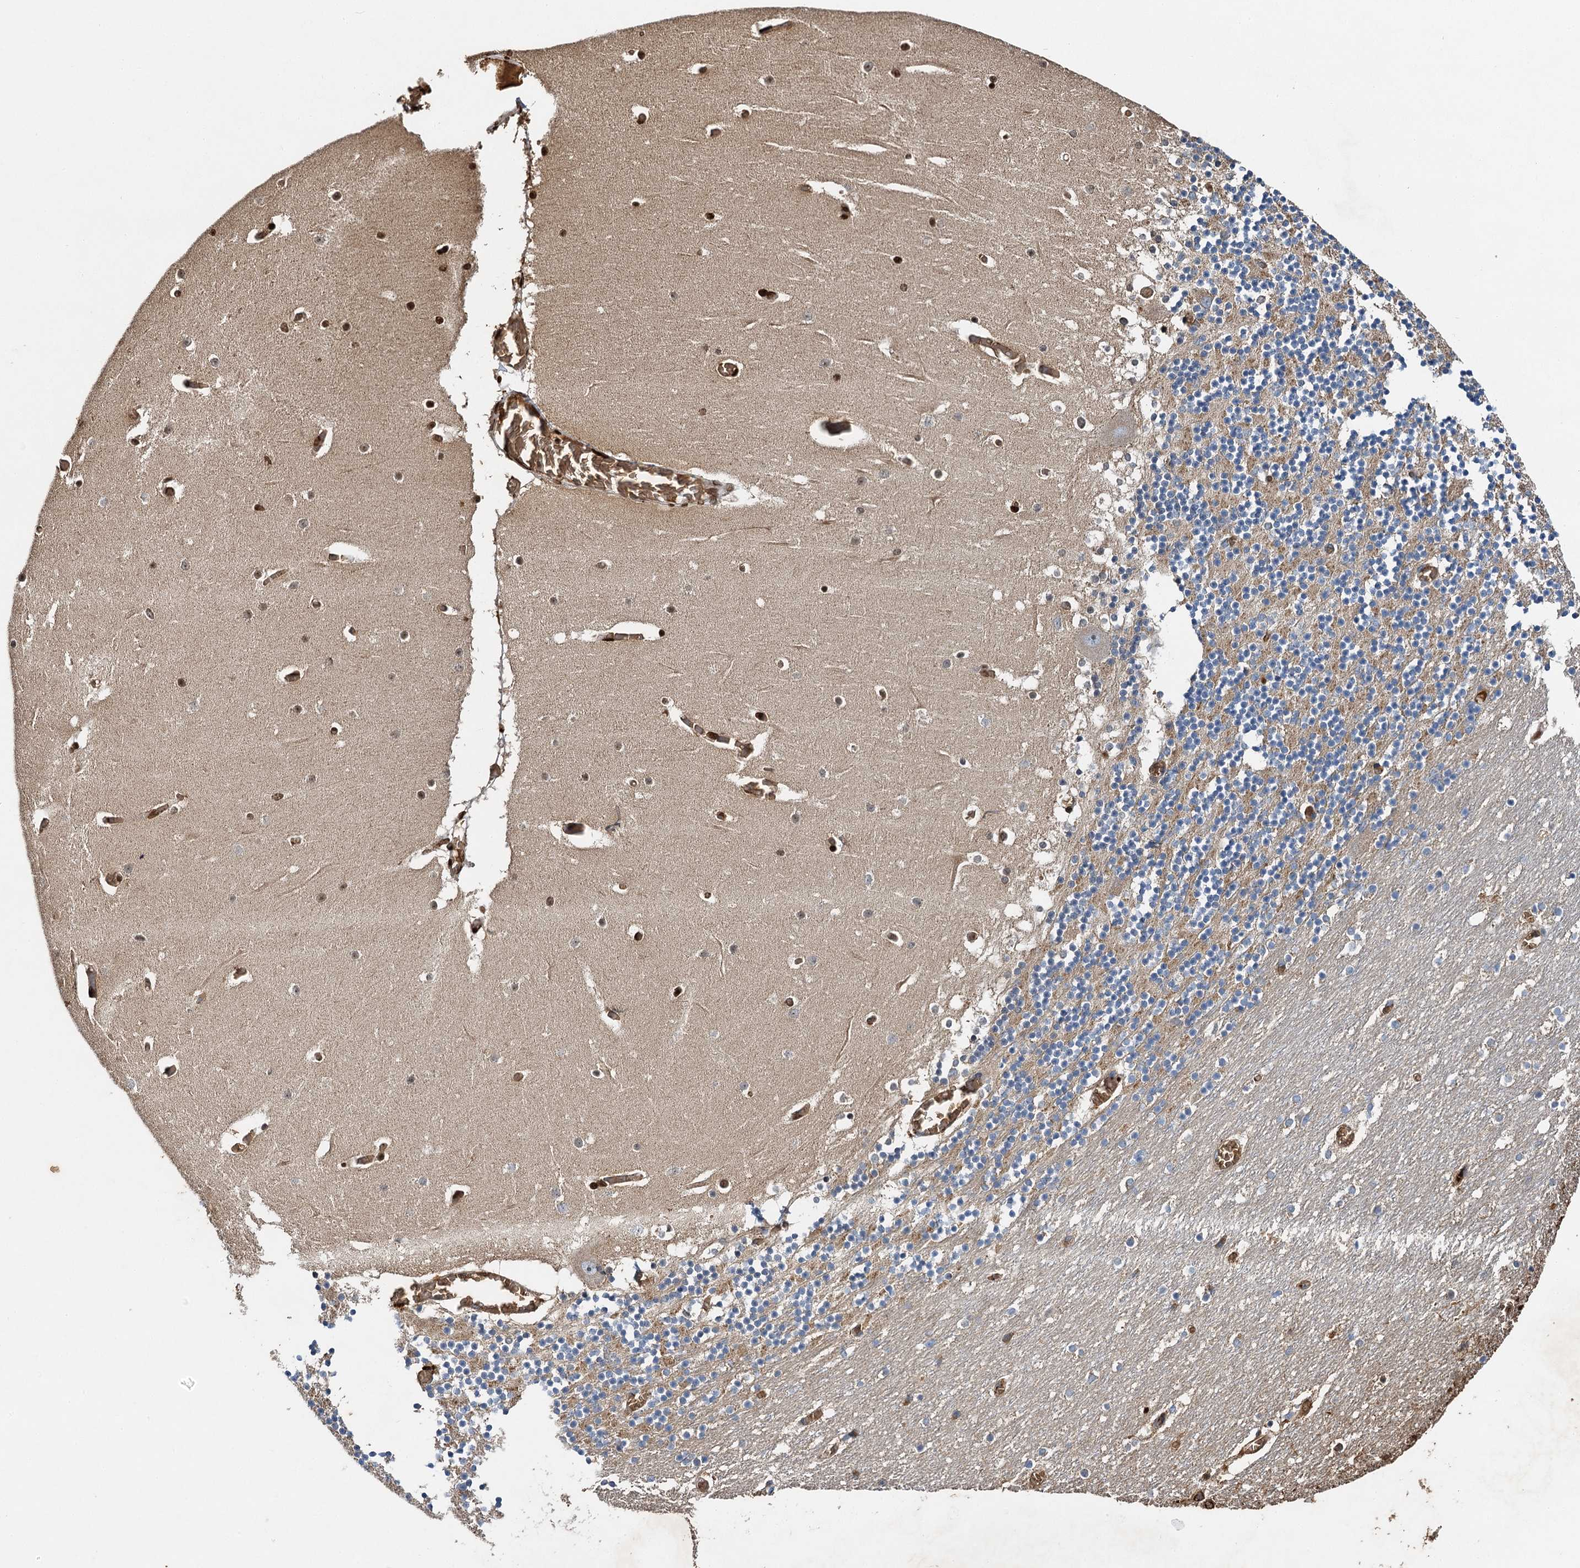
{"staining": {"intensity": "moderate", "quantity": "25%-75%", "location": "cytoplasmic/membranous"}, "tissue": "cerebellum", "cell_type": "Cells in granular layer", "image_type": "normal", "snomed": [{"axis": "morphology", "description": "Normal tissue, NOS"}, {"axis": "topography", "description": "Cerebellum"}], "caption": "This is an image of IHC staining of benign cerebellum, which shows moderate expression in the cytoplasmic/membranous of cells in granular layer.", "gene": "BCS1L", "patient": {"sex": "female", "age": 28}}